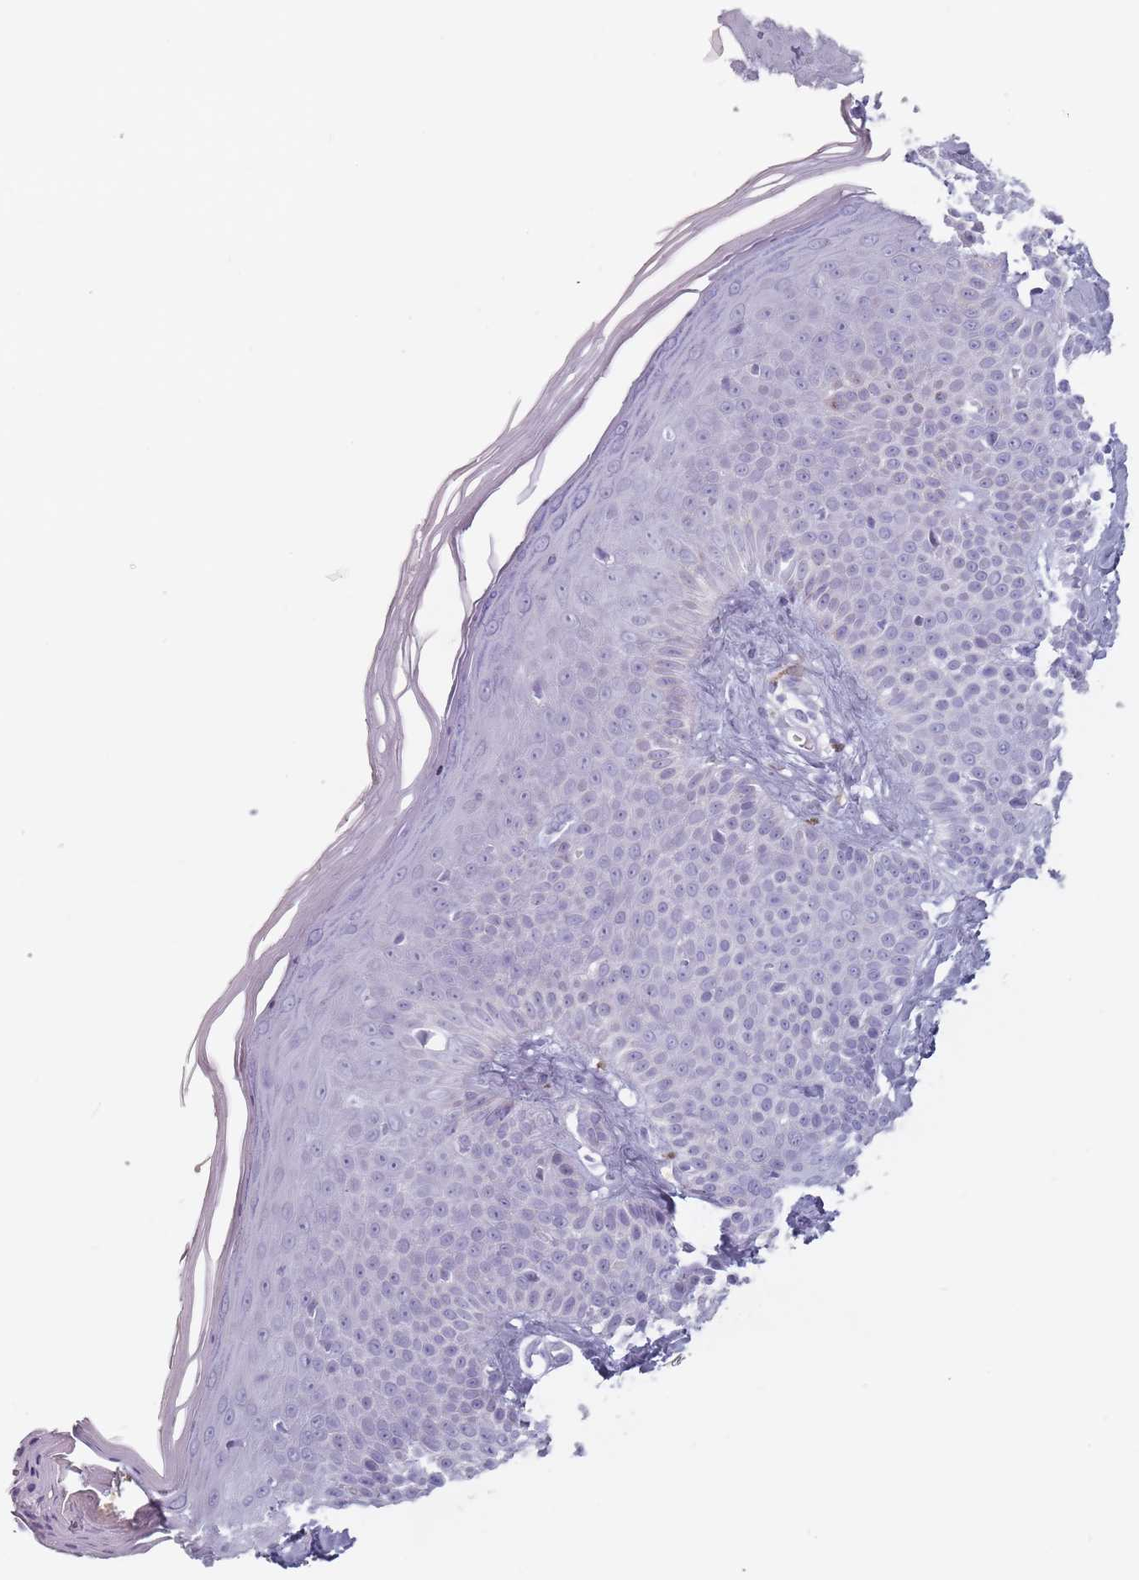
{"staining": {"intensity": "negative", "quantity": "none", "location": "none"}, "tissue": "skin", "cell_type": "Keratinocytes", "image_type": "normal", "snomed": [{"axis": "morphology", "description": "Normal tissue, NOS"}, {"axis": "topography", "description": "Skin"}], "caption": "Human skin stained for a protein using immunohistochemistry (IHC) displays no staining in keratinocytes.", "gene": "ZNF584", "patient": {"sex": "female", "age": 58}}